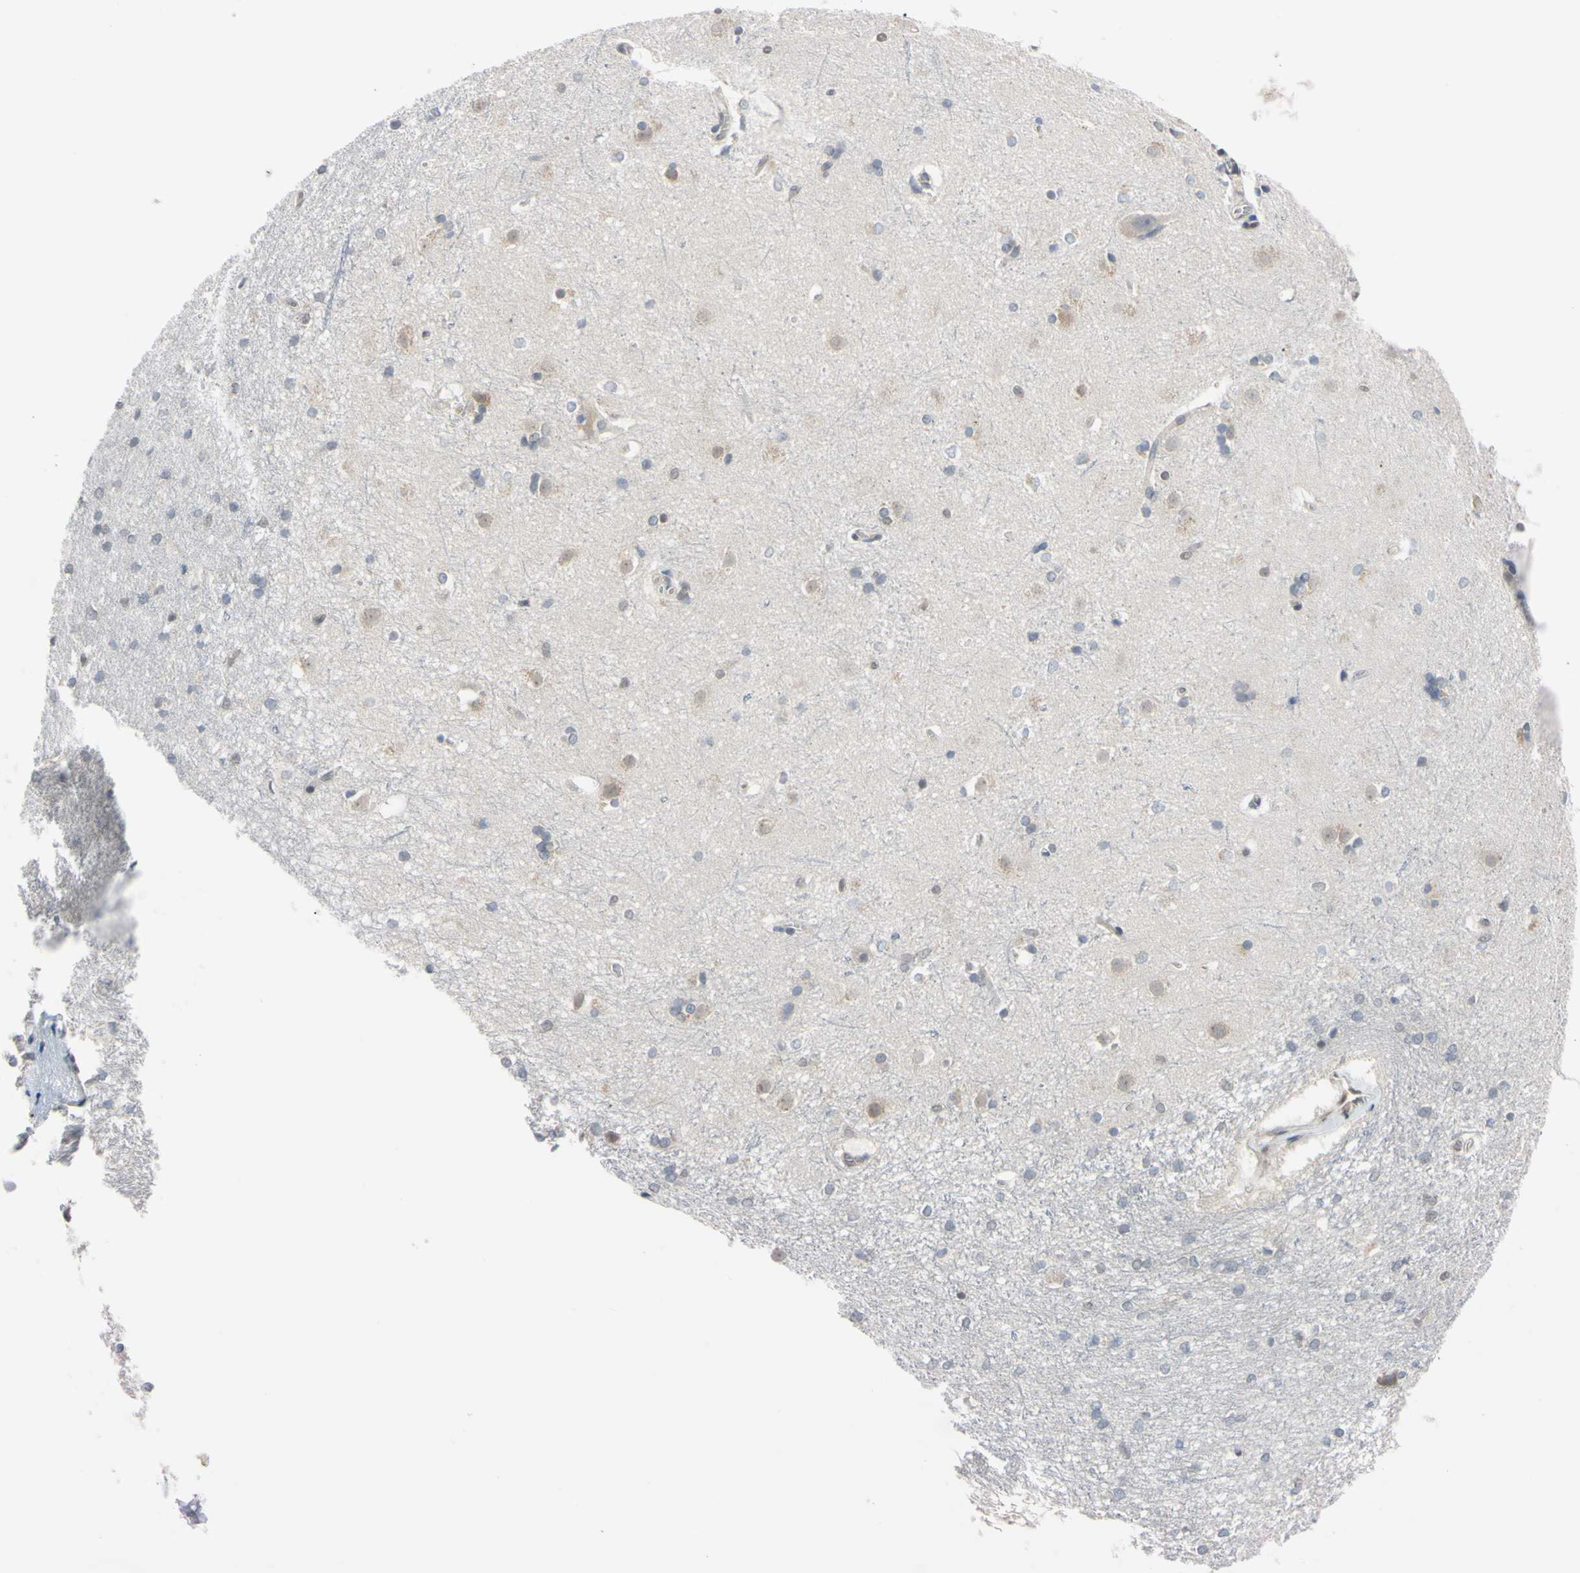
{"staining": {"intensity": "weak", "quantity": "<25%", "location": "cytoplasmic/membranous"}, "tissue": "caudate", "cell_type": "Glial cells", "image_type": "normal", "snomed": [{"axis": "morphology", "description": "Normal tissue, NOS"}, {"axis": "topography", "description": "Lateral ventricle wall"}], "caption": "Immunohistochemical staining of benign caudate shows no significant expression in glial cells.", "gene": "UBE2I", "patient": {"sex": "female", "age": 19}}